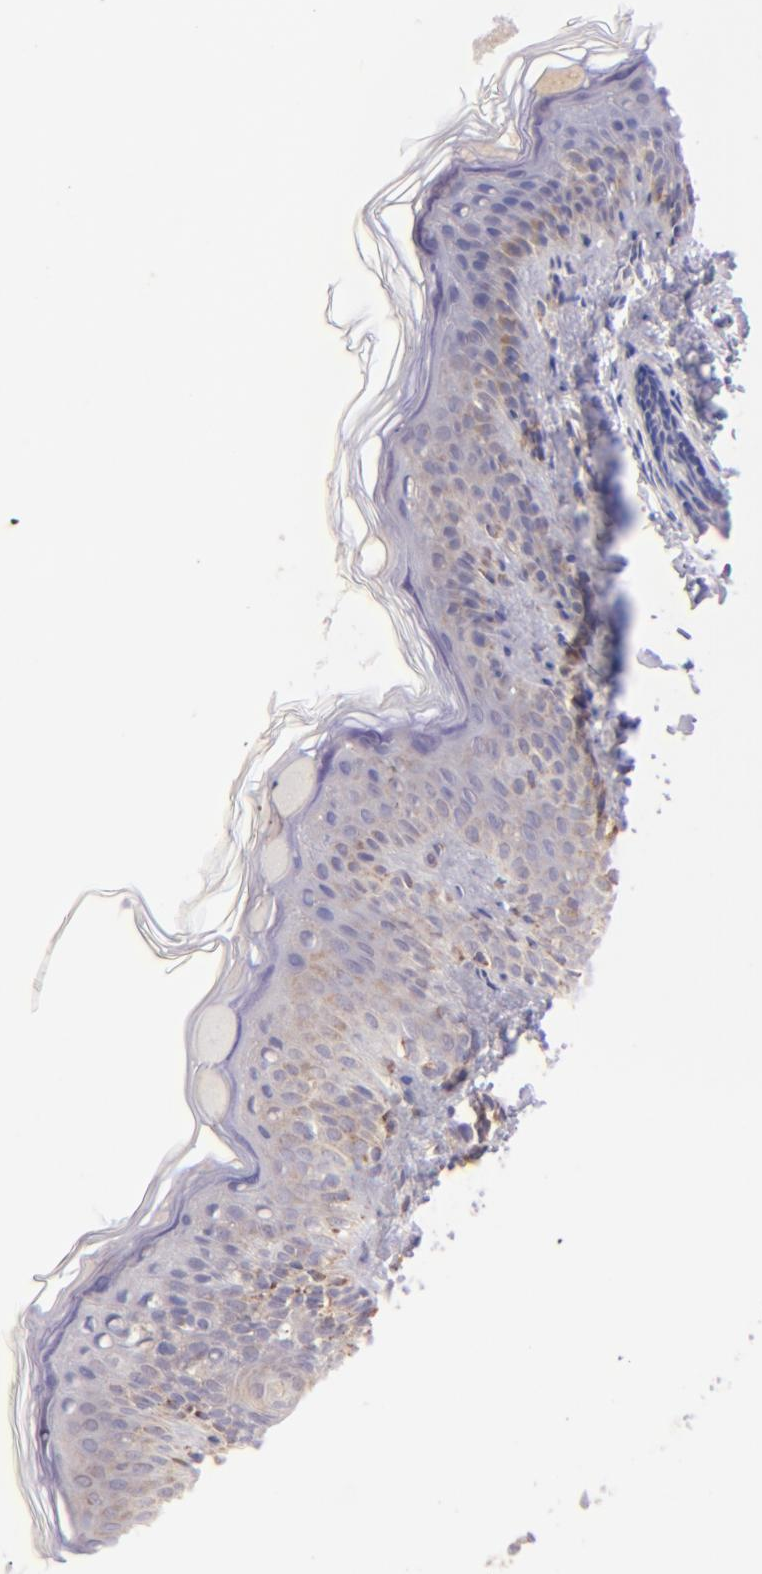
{"staining": {"intensity": "weak", "quantity": ">75%", "location": "cytoplasmic/membranous"}, "tissue": "skin", "cell_type": "Fibroblasts", "image_type": "normal", "snomed": [{"axis": "morphology", "description": "Normal tissue, NOS"}, {"axis": "topography", "description": "Skin"}], "caption": "Skin stained with DAB immunohistochemistry (IHC) reveals low levels of weak cytoplasmic/membranous expression in approximately >75% of fibroblasts. The staining was performed using DAB (3,3'-diaminobenzidine), with brown indicating positive protein expression. Nuclei are stained blue with hematoxylin.", "gene": "SH2D4A", "patient": {"sex": "female", "age": 4}}